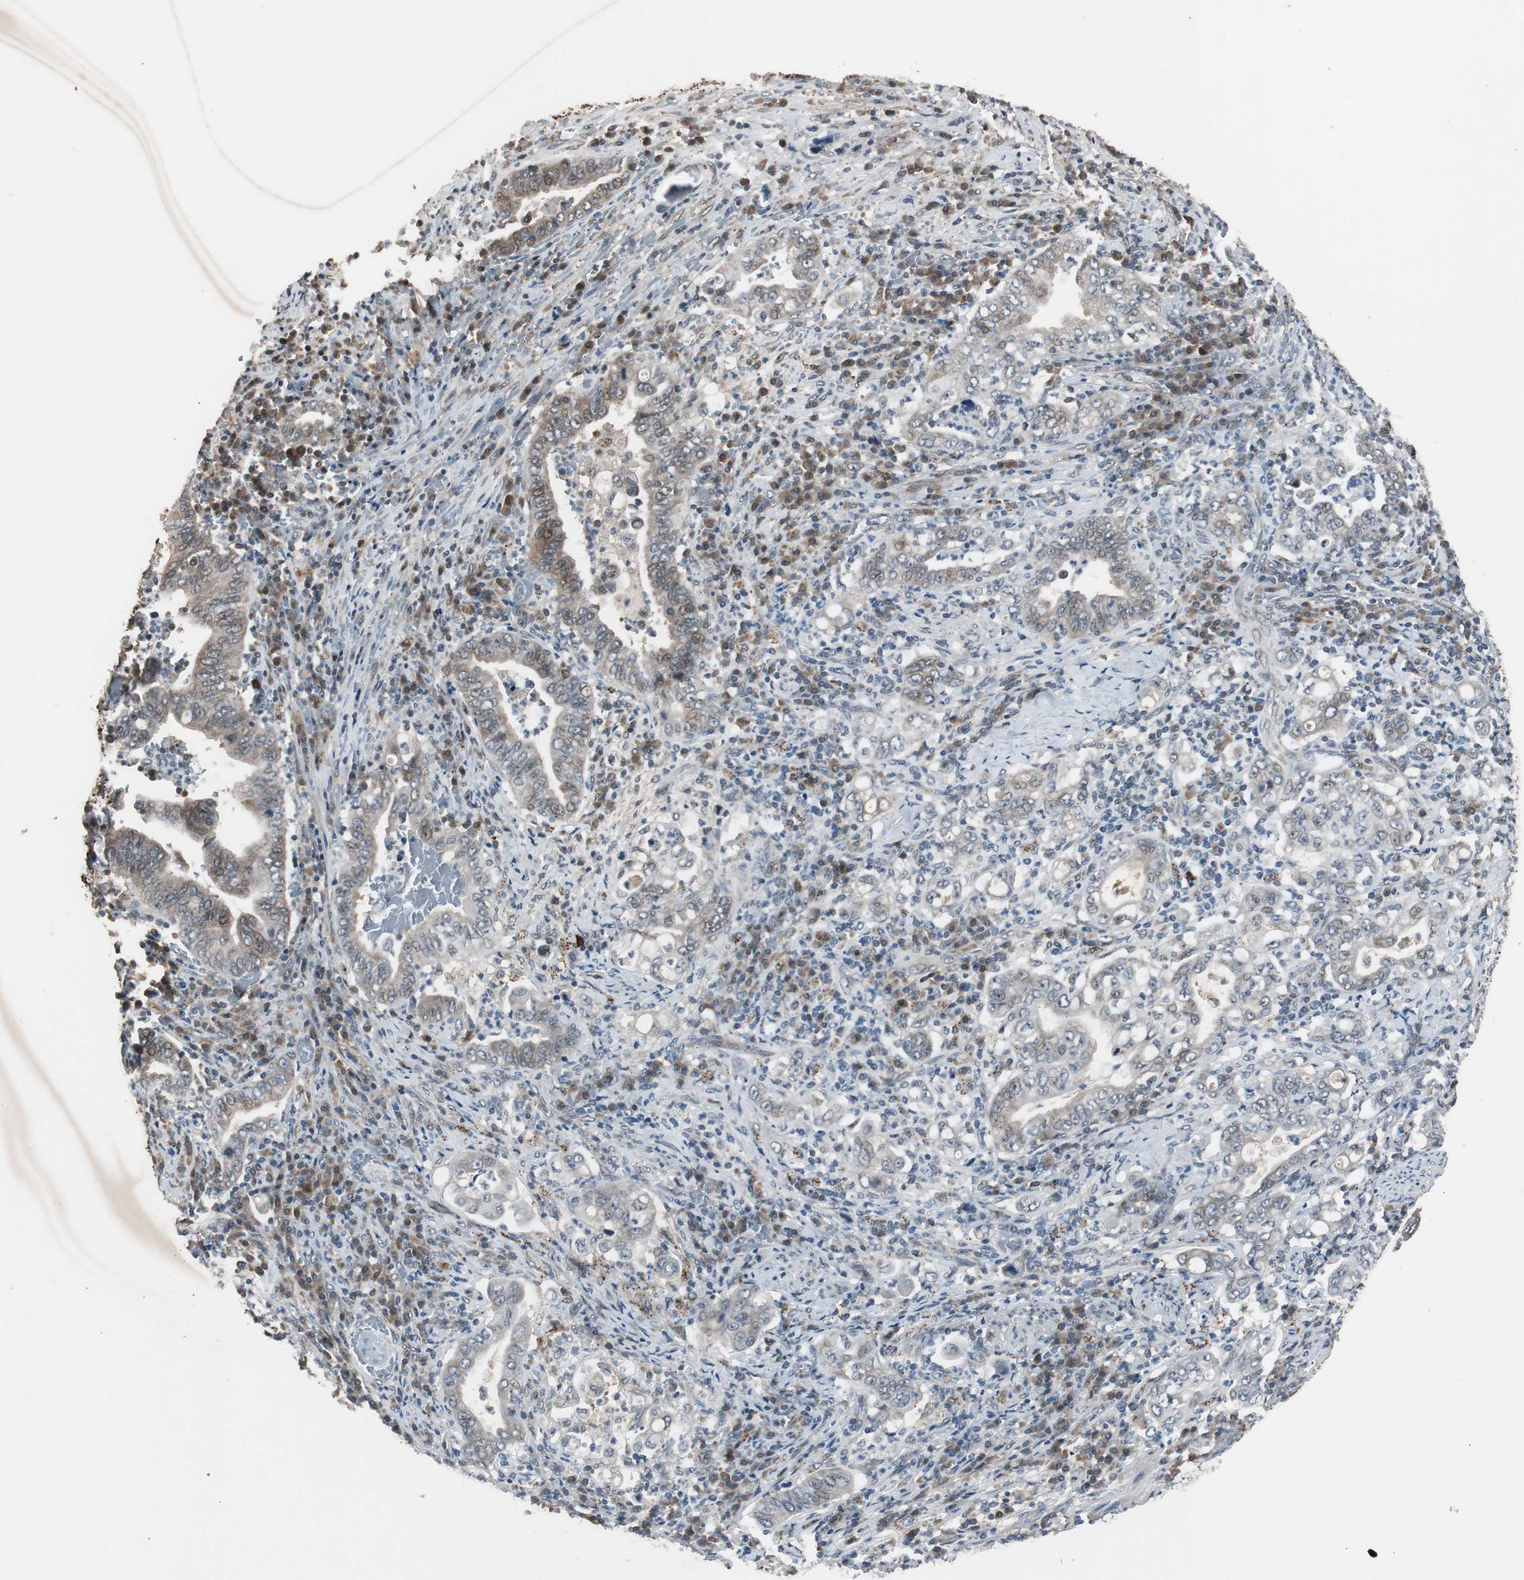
{"staining": {"intensity": "weak", "quantity": "<25%", "location": "cytoplasmic/membranous,nuclear"}, "tissue": "stomach cancer", "cell_type": "Tumor cells", "image_type": "cancer", "snomed": [{"axis": "morphology", "description": "Normal tissue, NOS"}, {"axis": "morphology", "description": "Adenocarcinoma, NOS"}, {"axis": "topography", "description": "Esophagus"}, {"axis": "topography", "description": "Stomach, upper"}, {"axis": "topography", "description": "Peripheral nerve tissue"}], "caption": "Stomach cancer was stained to show a protein in brown. There is no significant staining in tumor cells. (DAB immunohistochemistry (IHC), high magnification).", "gene": "BOLA1", "patient": {"sex": "male", "age": 62}}